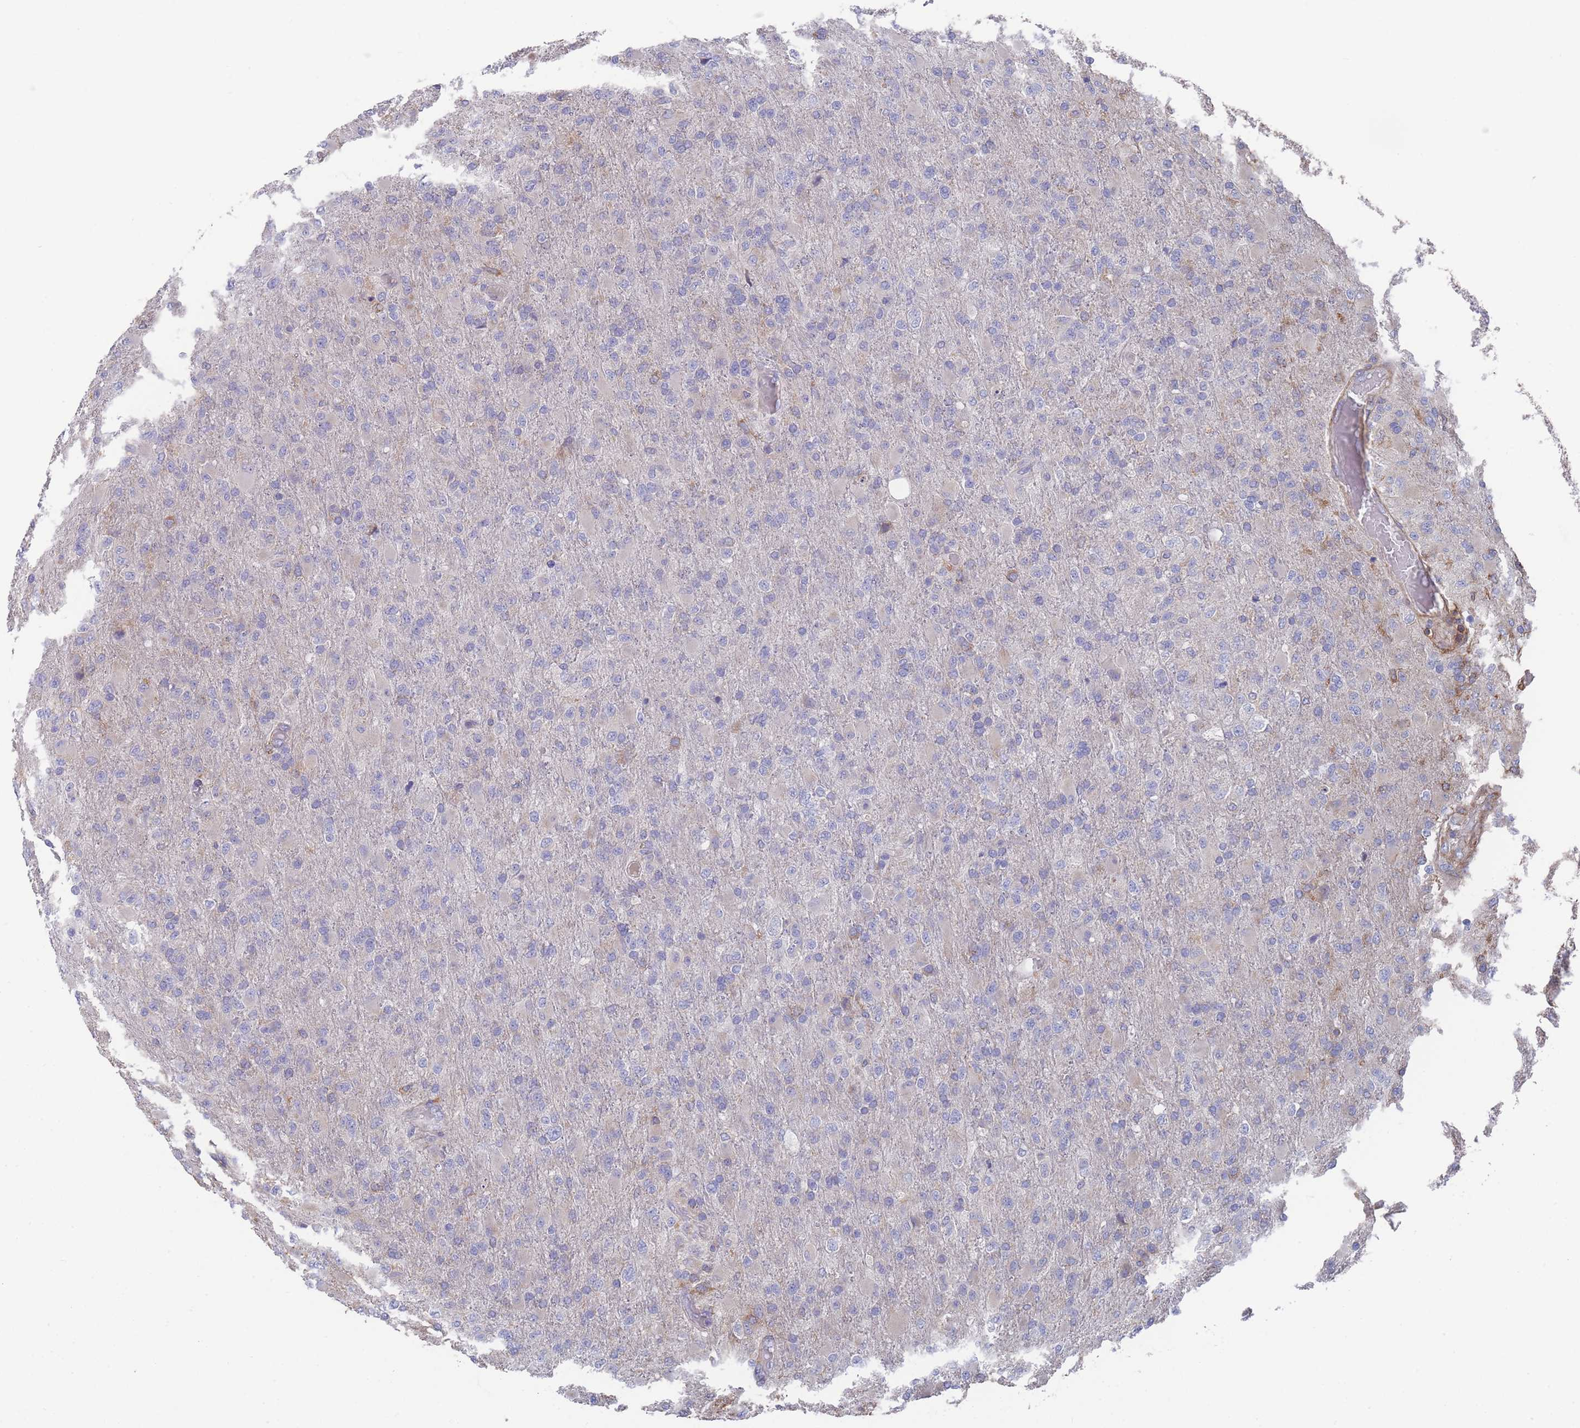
{"staining": {"intensity": "negative", "quantity": "none", "location": "none"}, "tissue": "glioma", "cell_type": "Tumor cells", "image_type": "cancer", "snomed": [{"axis": "morphology", "description": "Glioma, malignant, Low grade"}, {"axis": "topography", "description": "Brain"}], "caption": "IHC of human glioma exhibits no expression in tumor cells.", "gene": "SCCPDH", "patient": {"sex": "male", "age": 65}}